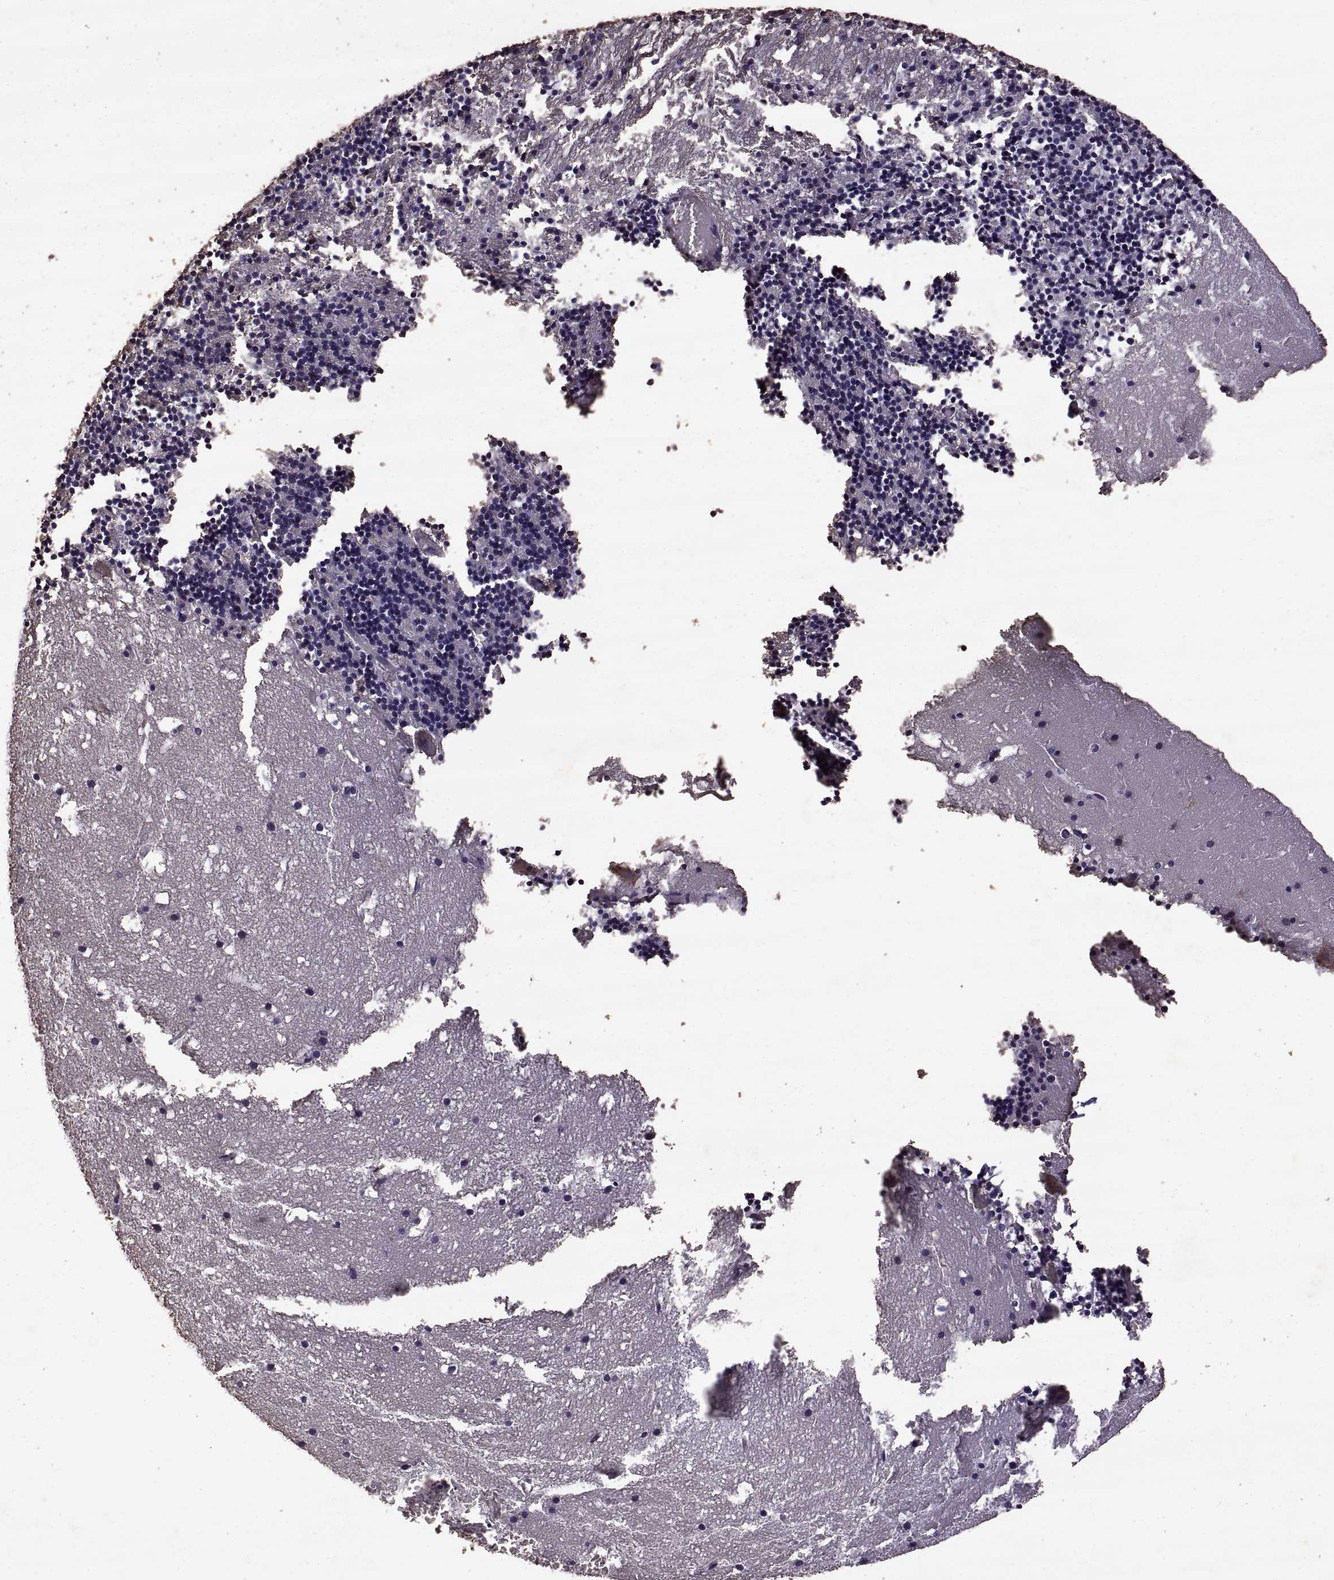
{"staining": {"intensity": "negative", "quantity": "none", "location": "none"}, "tissue": "cerebellum", "cell_type": "Cells in granular layer", "image_type": "normal", "snomed": [{"axis": "morphology", "description": "Normal tissue, NOS"}, {"axis": "topography", "description": "Cerebellum"}], "caption": "Immunohistochemical staining of normal human cerebellum exhibits no significant staining in cells in granular layer.", "gene": "DEFB136", "patient": {"sex": "male", "age": 37}}